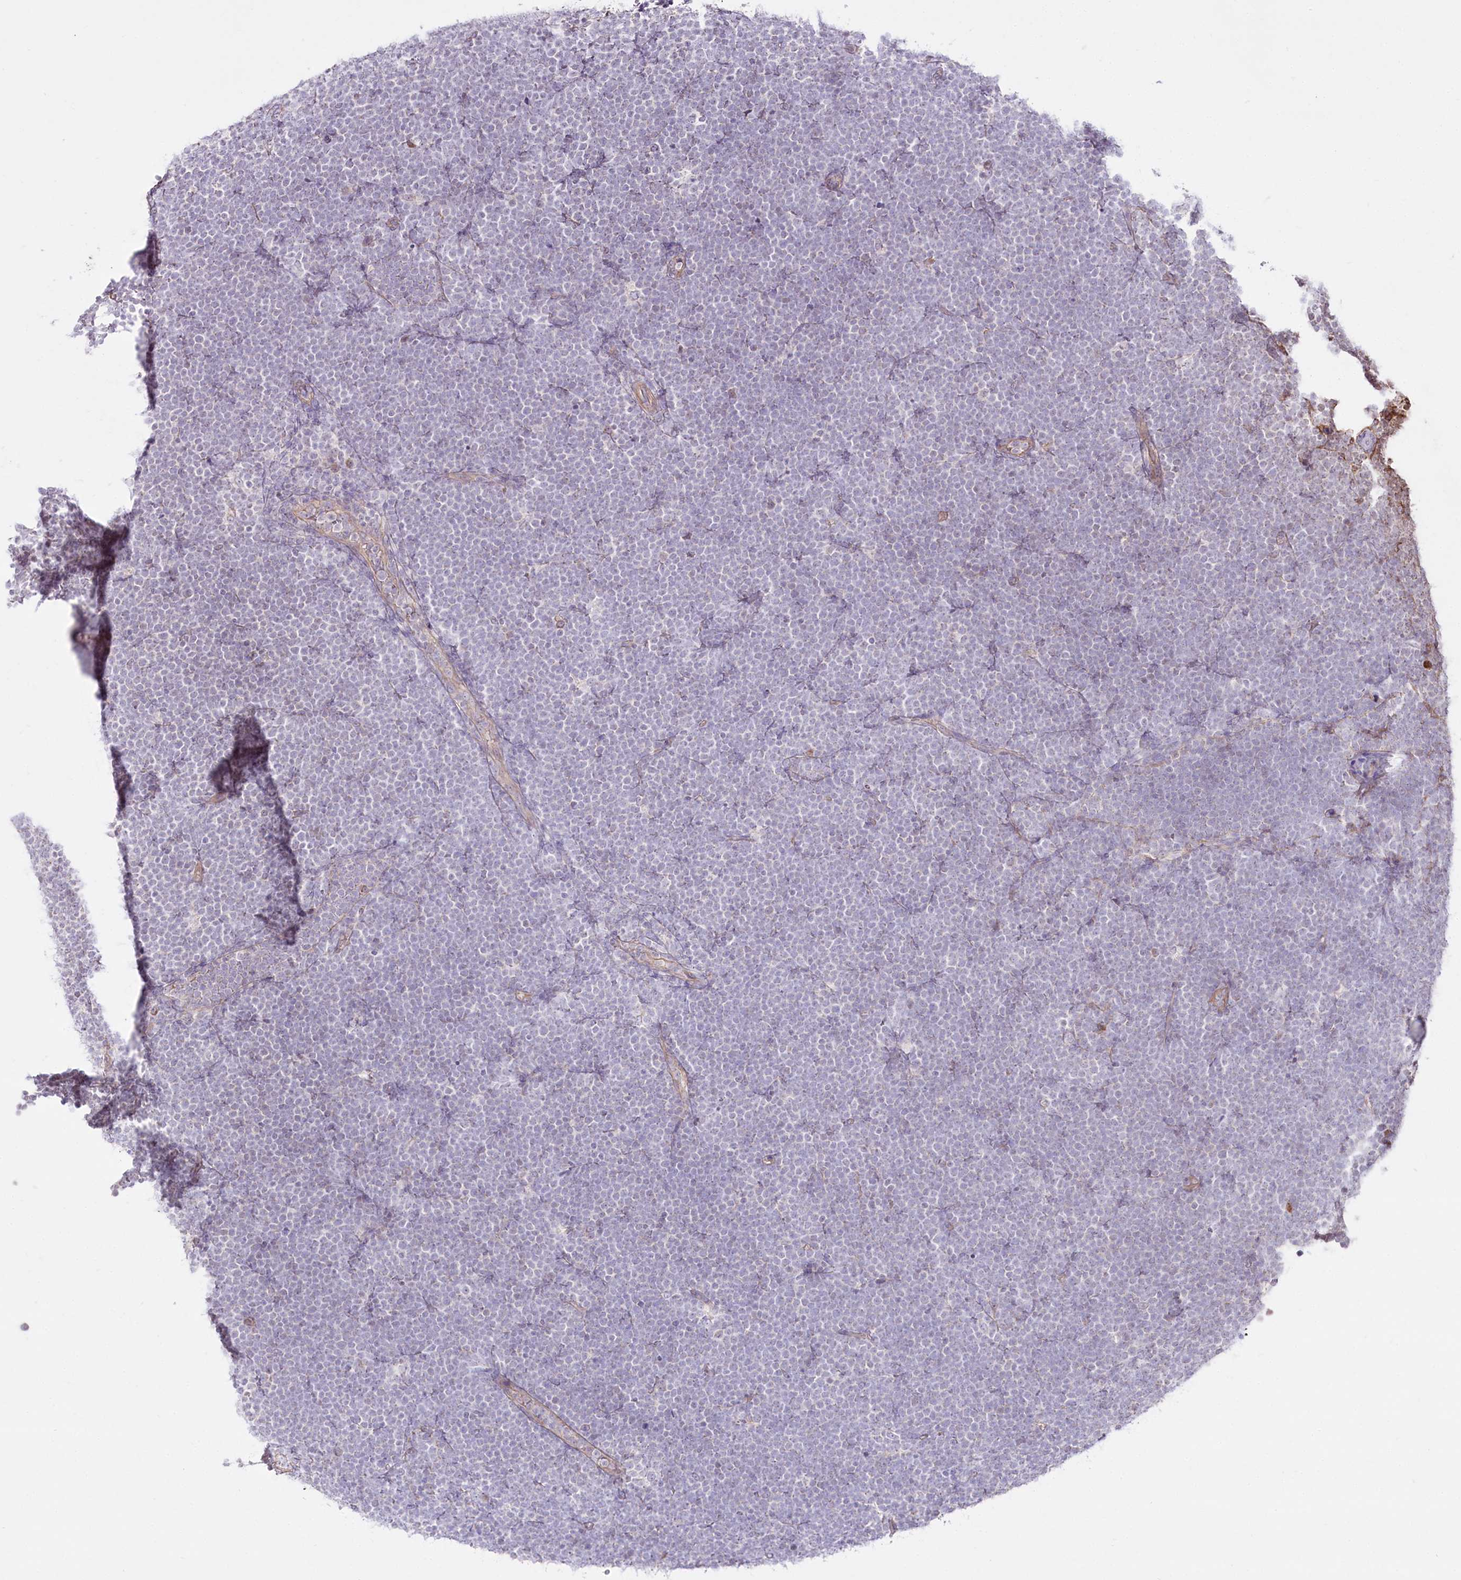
{"staining": {"intensity": "negative", "quantity": "none", "location": "none"}, "tissue": "lymphoma", "cell_type": "Tumor cells", "image_type": "cancer", "snomed": [{"axis": "morphology", "description": "Malignant lymphoma, non-Hodgkin's type, High grade"}, {"axis": "topography", "description": "Lymph node"}], "caption": "IHC image of neoplastic tissue: human lymphoma stained with DAB (3,3'-diaminobenzidine) shows no significant protein expression in tumor cells.", "gene": "REXO2", "patient": {"sex": "male", "age": 13}}